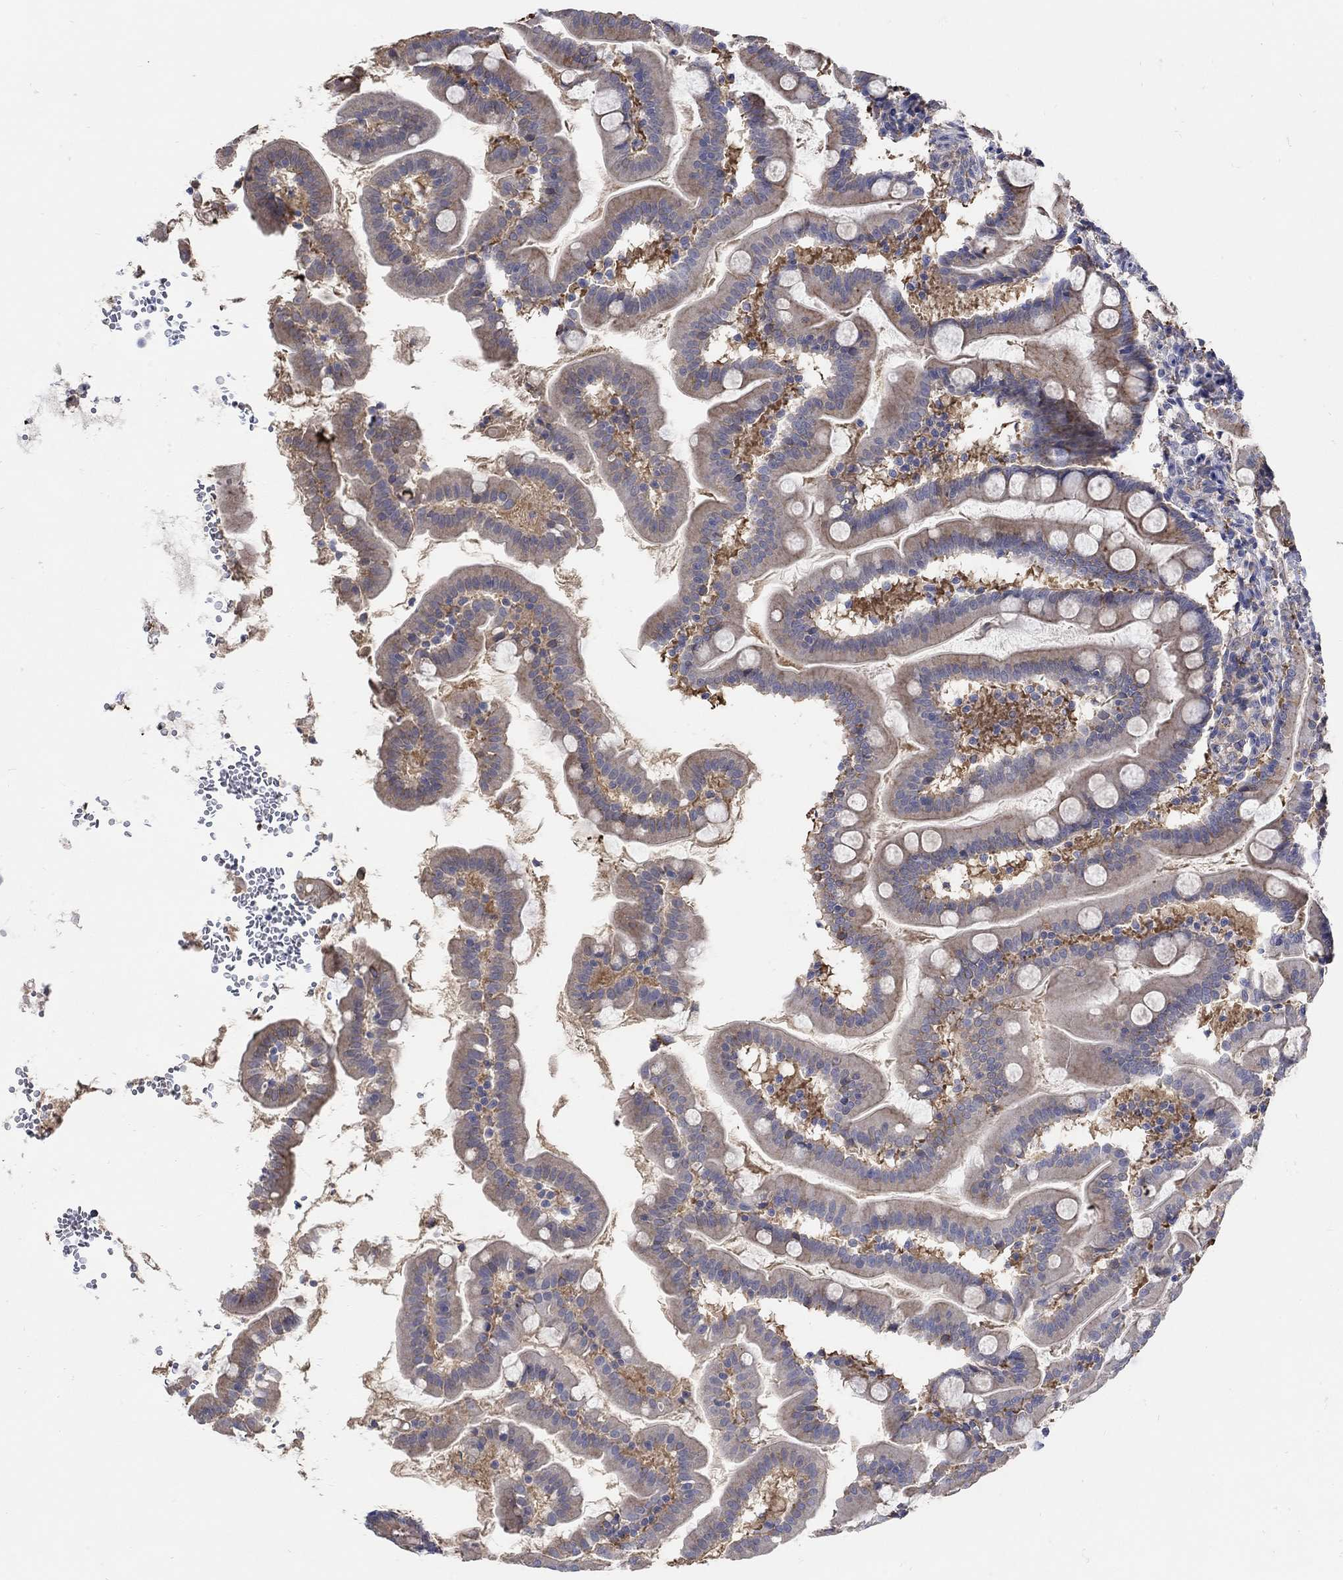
{"staining": {"intensity": "moderate", "quantity": "<25%", "location": "cytoplasmic/membranous"}, "tissue": "small intestine", "cell_type": "Glandular cells", "image_type": "normal", "snomed": [{"axis": "morphology", "description": "Normal tissue, NOS"}, {"axis": "topography", "description": "Small intestine"}], "caption": "Moderate cytoplasmic/membranous protein staining is seen in approximately <25% of glandular cells in small intestine. (DAB (3,3'-diaminobenzidine) IHC with brightfield microscopy, high magnification).", "gene": "TEKT3", "patient": {"sex": "female", "age": 44}}